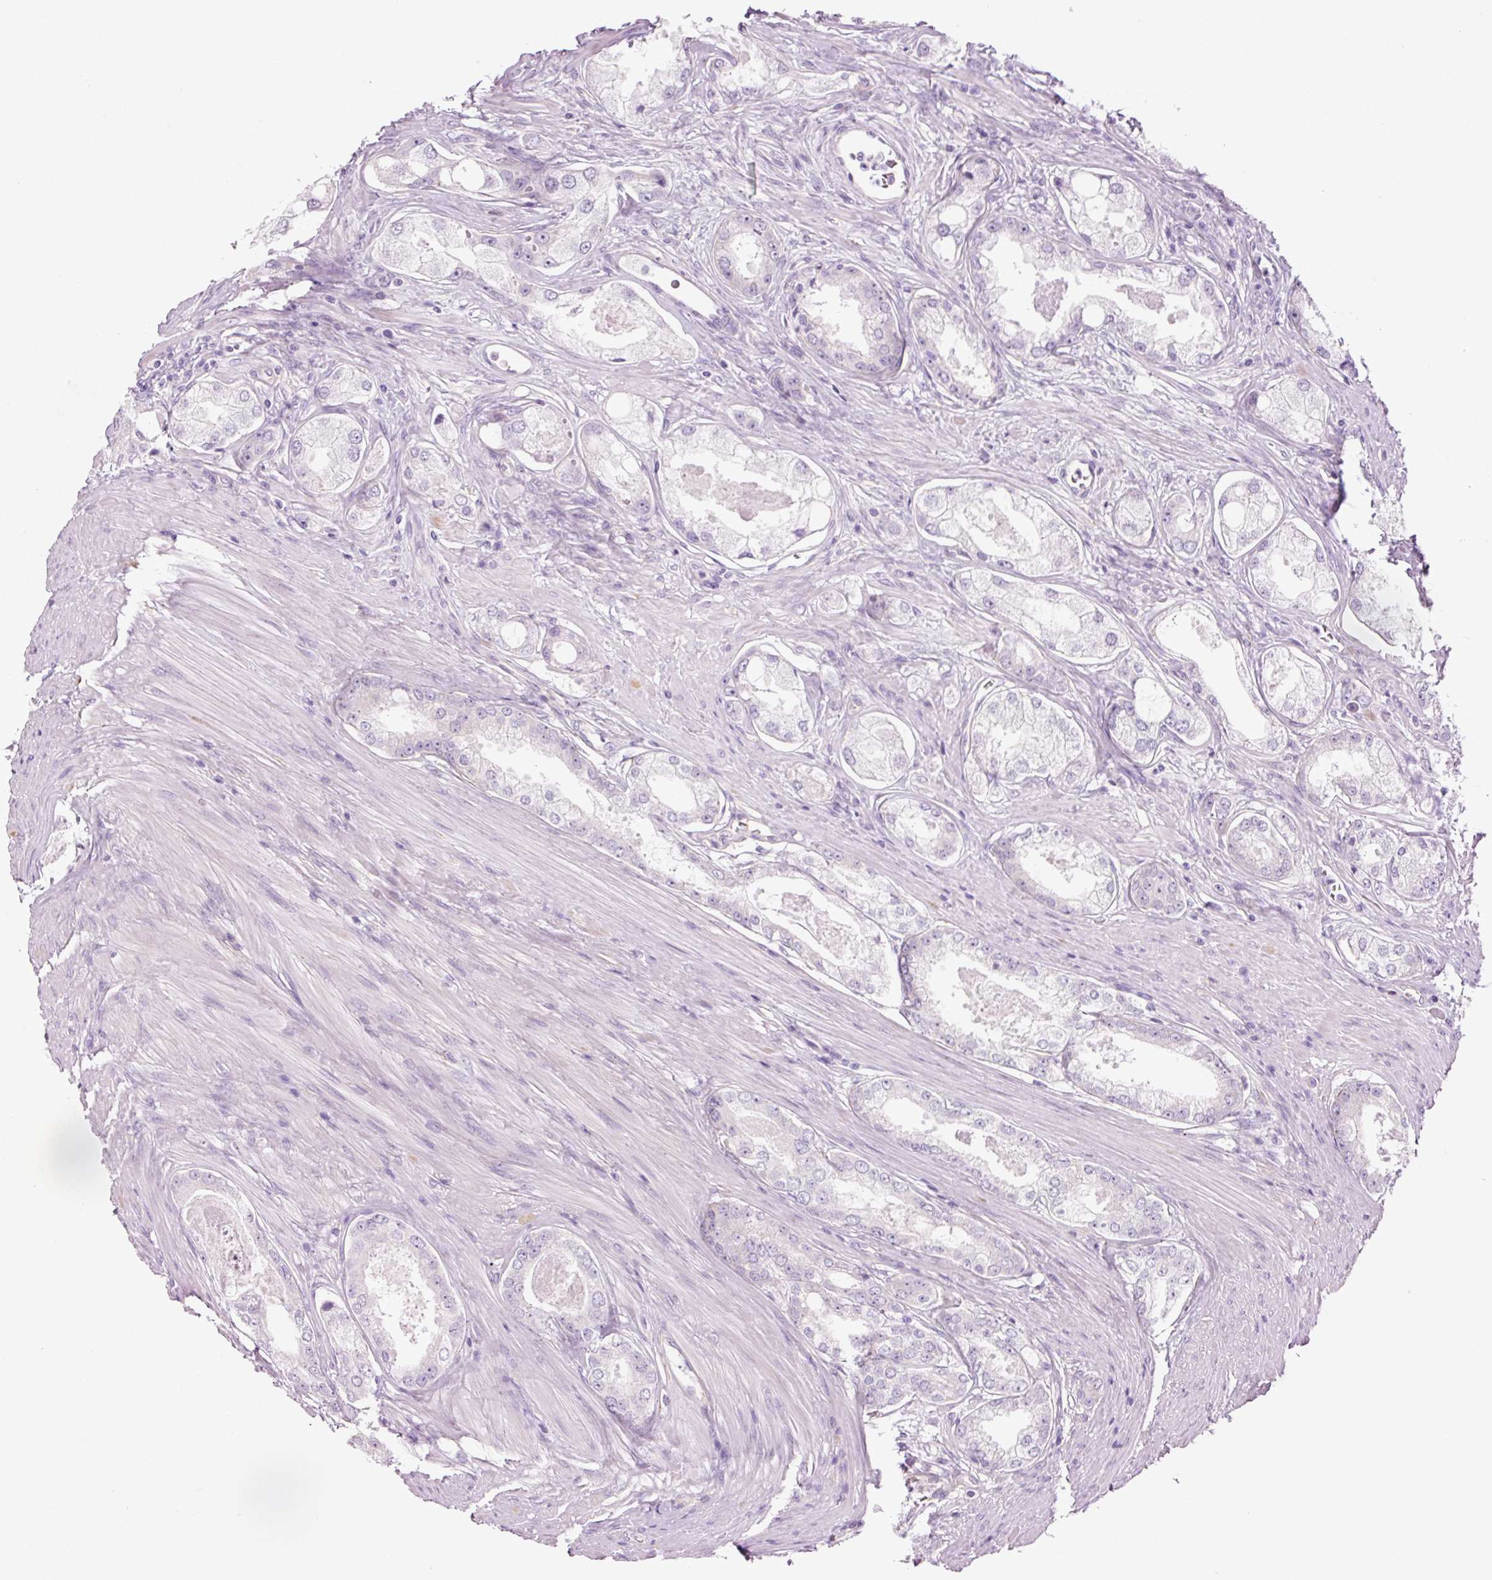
{"staining": {"intensity": "negative", "quantity": "none", "location": "none"}, "tissue": "prostate cancer", "cell_type": "Tumor cells", "image_type": "cancer", "snomed": [{"axis": "morphology", "description": "Adenocarcinoma, Low grade"}, {"axis": "topography", "description": "Prostate"}], "caption": "This is a histopathology image of immunohistochemistry (IHC) staining of prostate cancer, which shows no expression in tumor cells.", "gene": "HSPA4L", "patient": {"sex": "male", "age": 68}}